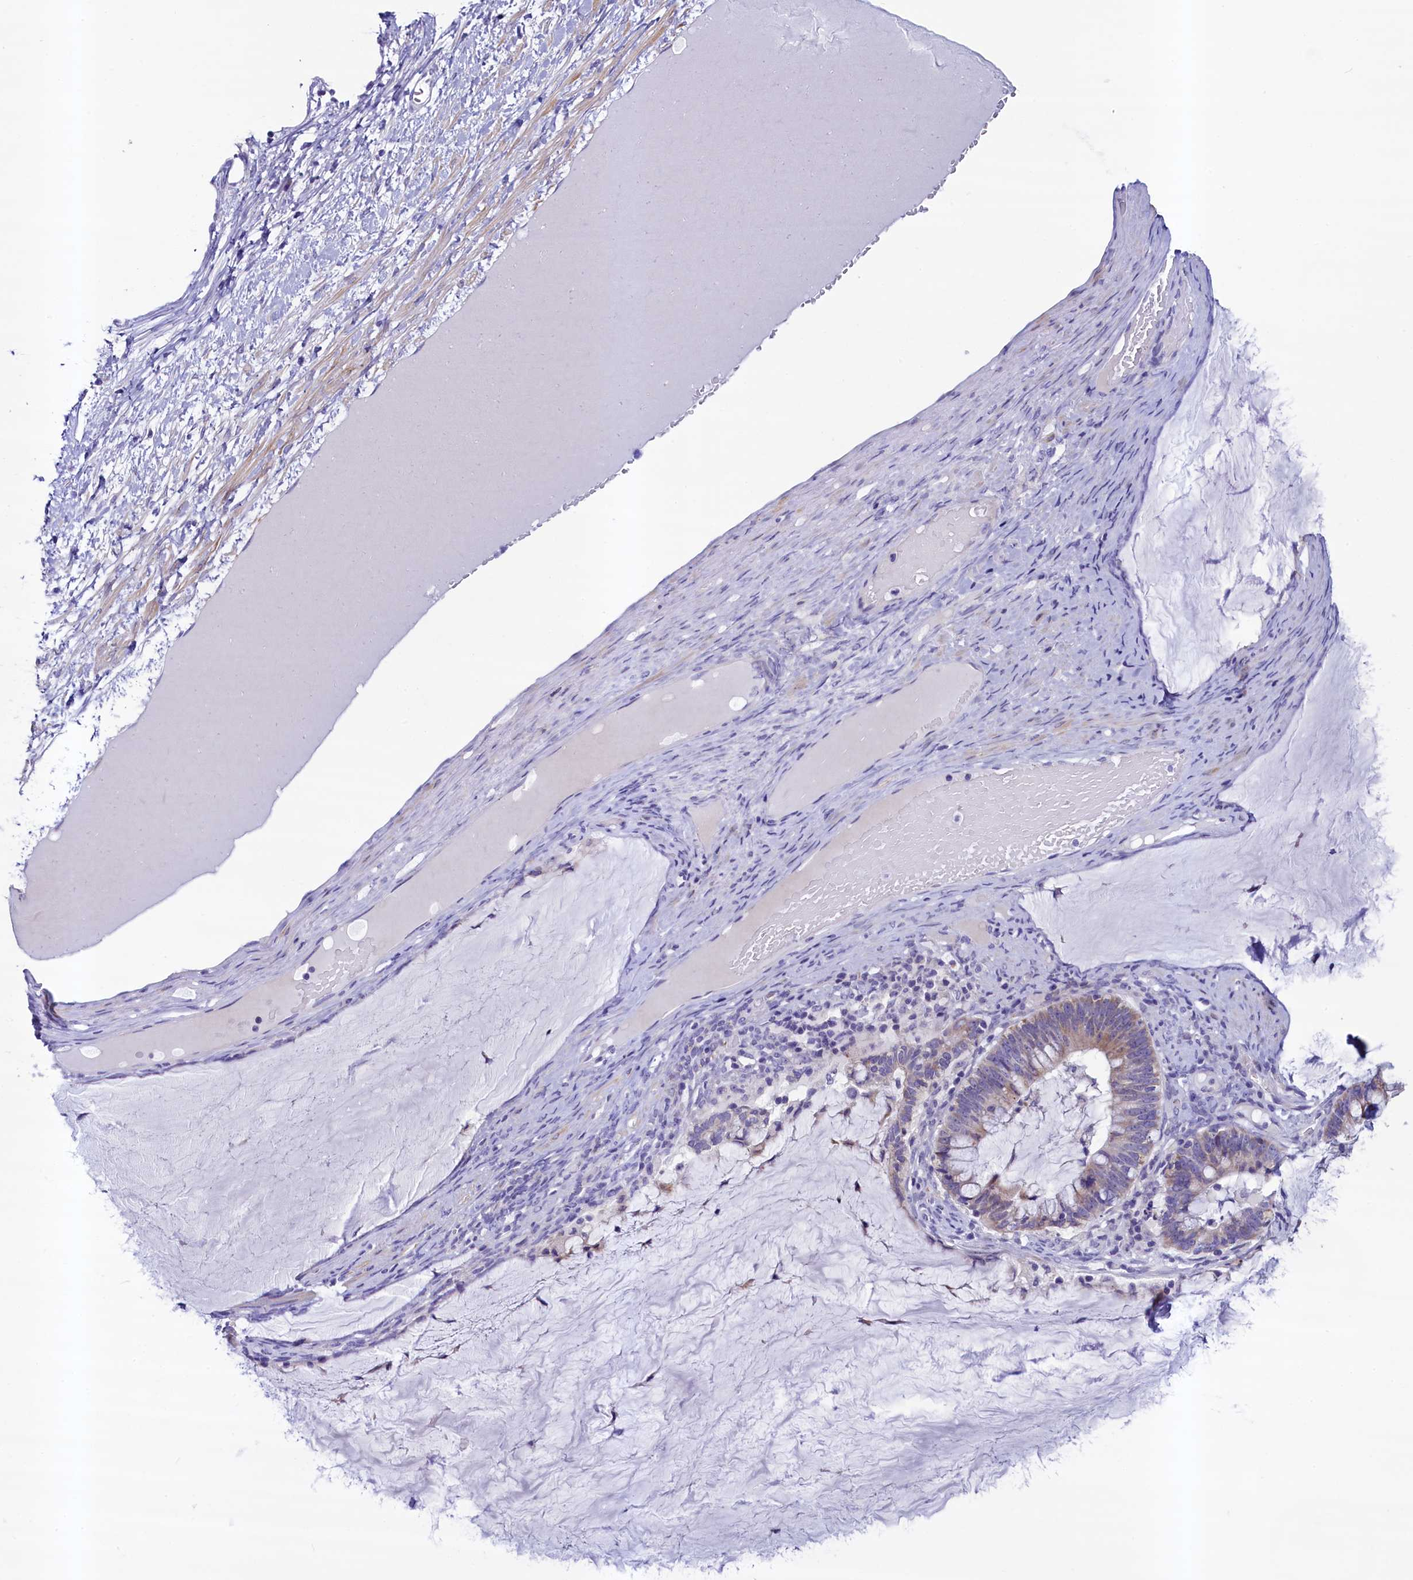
{"staining": {"intensity": "weak", "quantity": ">75%", "location": "cytoplasmic/membranous"}, "tissue": "ovarian cancer", "cell_type": "Tumor cells", "image_type": "cancer", "snomed": [{"axis": "morphology", "description": "Cystadenocarcinoma, mucinous, NOS"}, {"axis": "topography", "description": "Ovary"}], "caption": "A brown stain shows weak cytoplasmic/membranous staining of a protein in human ovarian cancer tumor cells.", "gene": "SCD5", "patient": {"sex": "female", "age": 61}}